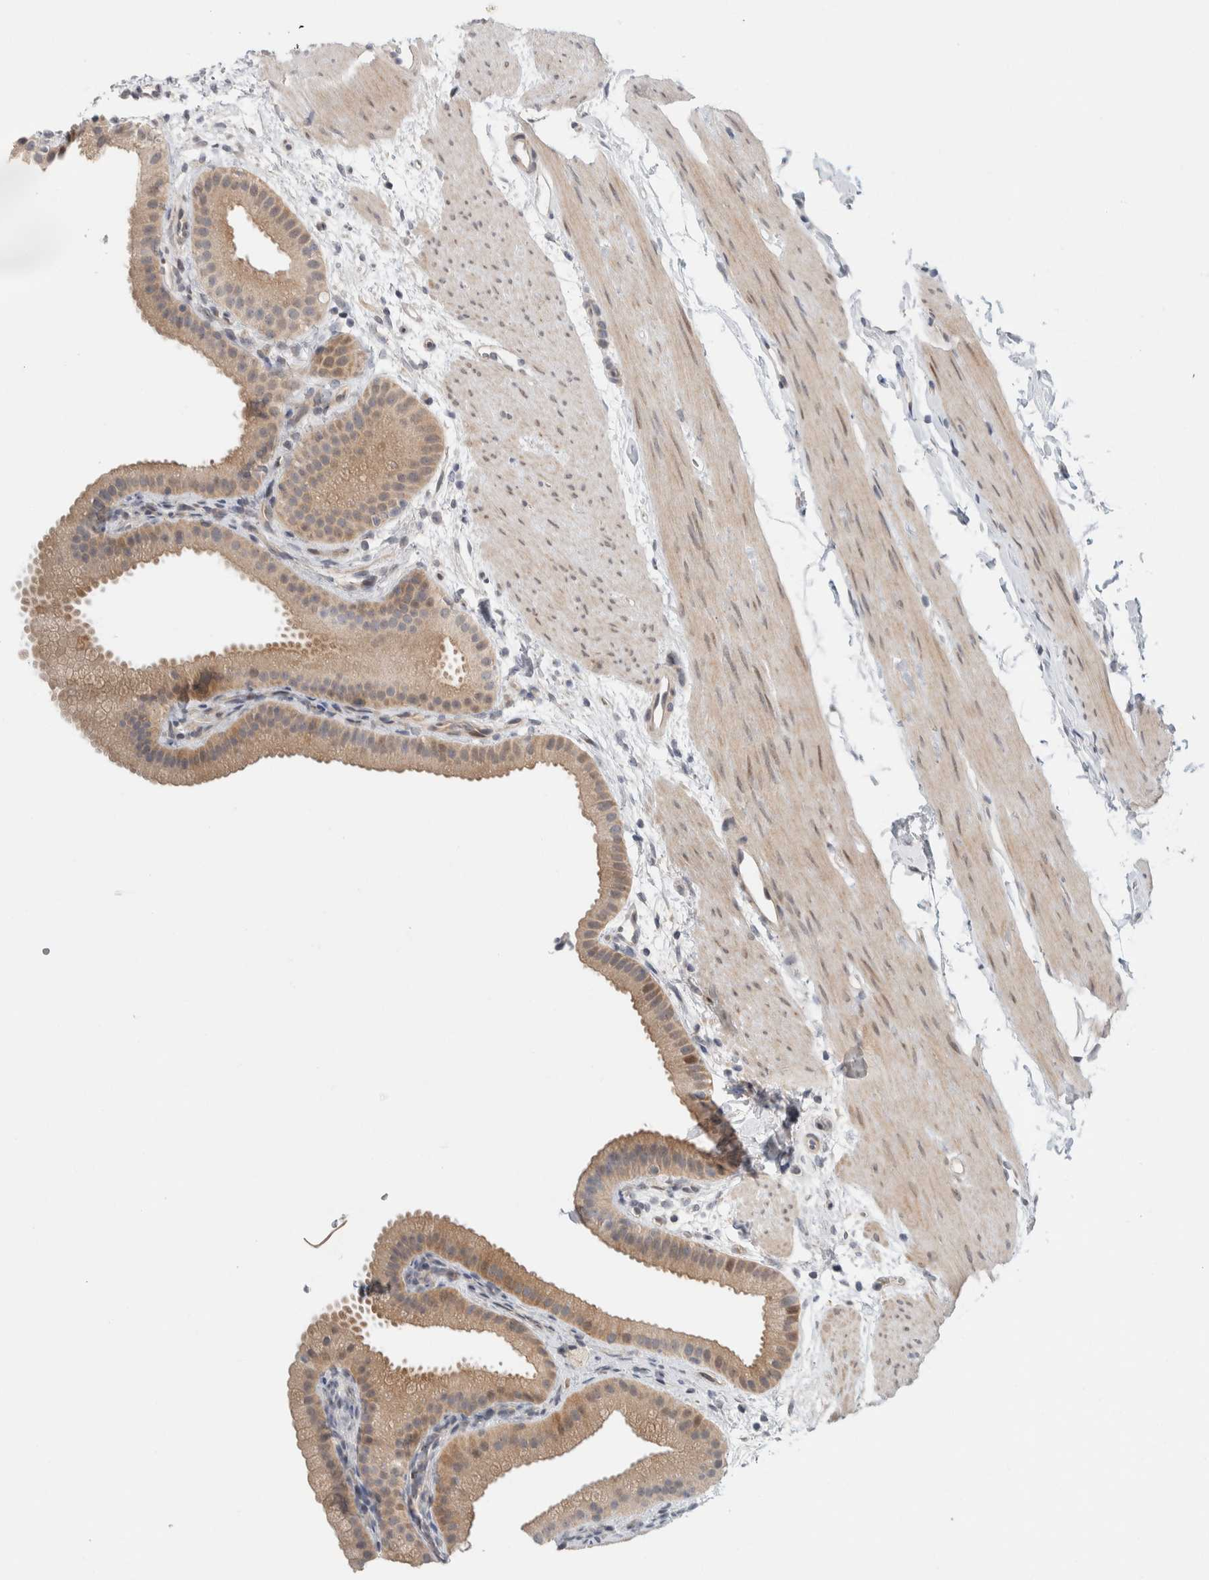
{"staining": {"intensity": "strong", "quantity": "25%-75%", "location": "cytoplasmic/membranous,nuclear"}, "tissue": "gallbladder", "cell_type": "Glandular cells", "image_type": "normal", "snomed": [{"axis": "morphology", "description": "Normal tissue, NOS"}, {"axis": "topography", "description": "Gallbladder"}], "caption": "An image of gallbladder stained for a protein displays strong cytoplasmic/membranous,nuclear brown staining in glandular cells. (brown staining indicates protein expression, while blue staining denotes nuclei).", "gene": "NCR3LG1", "patient": {"sex": "female", "age": 64}}